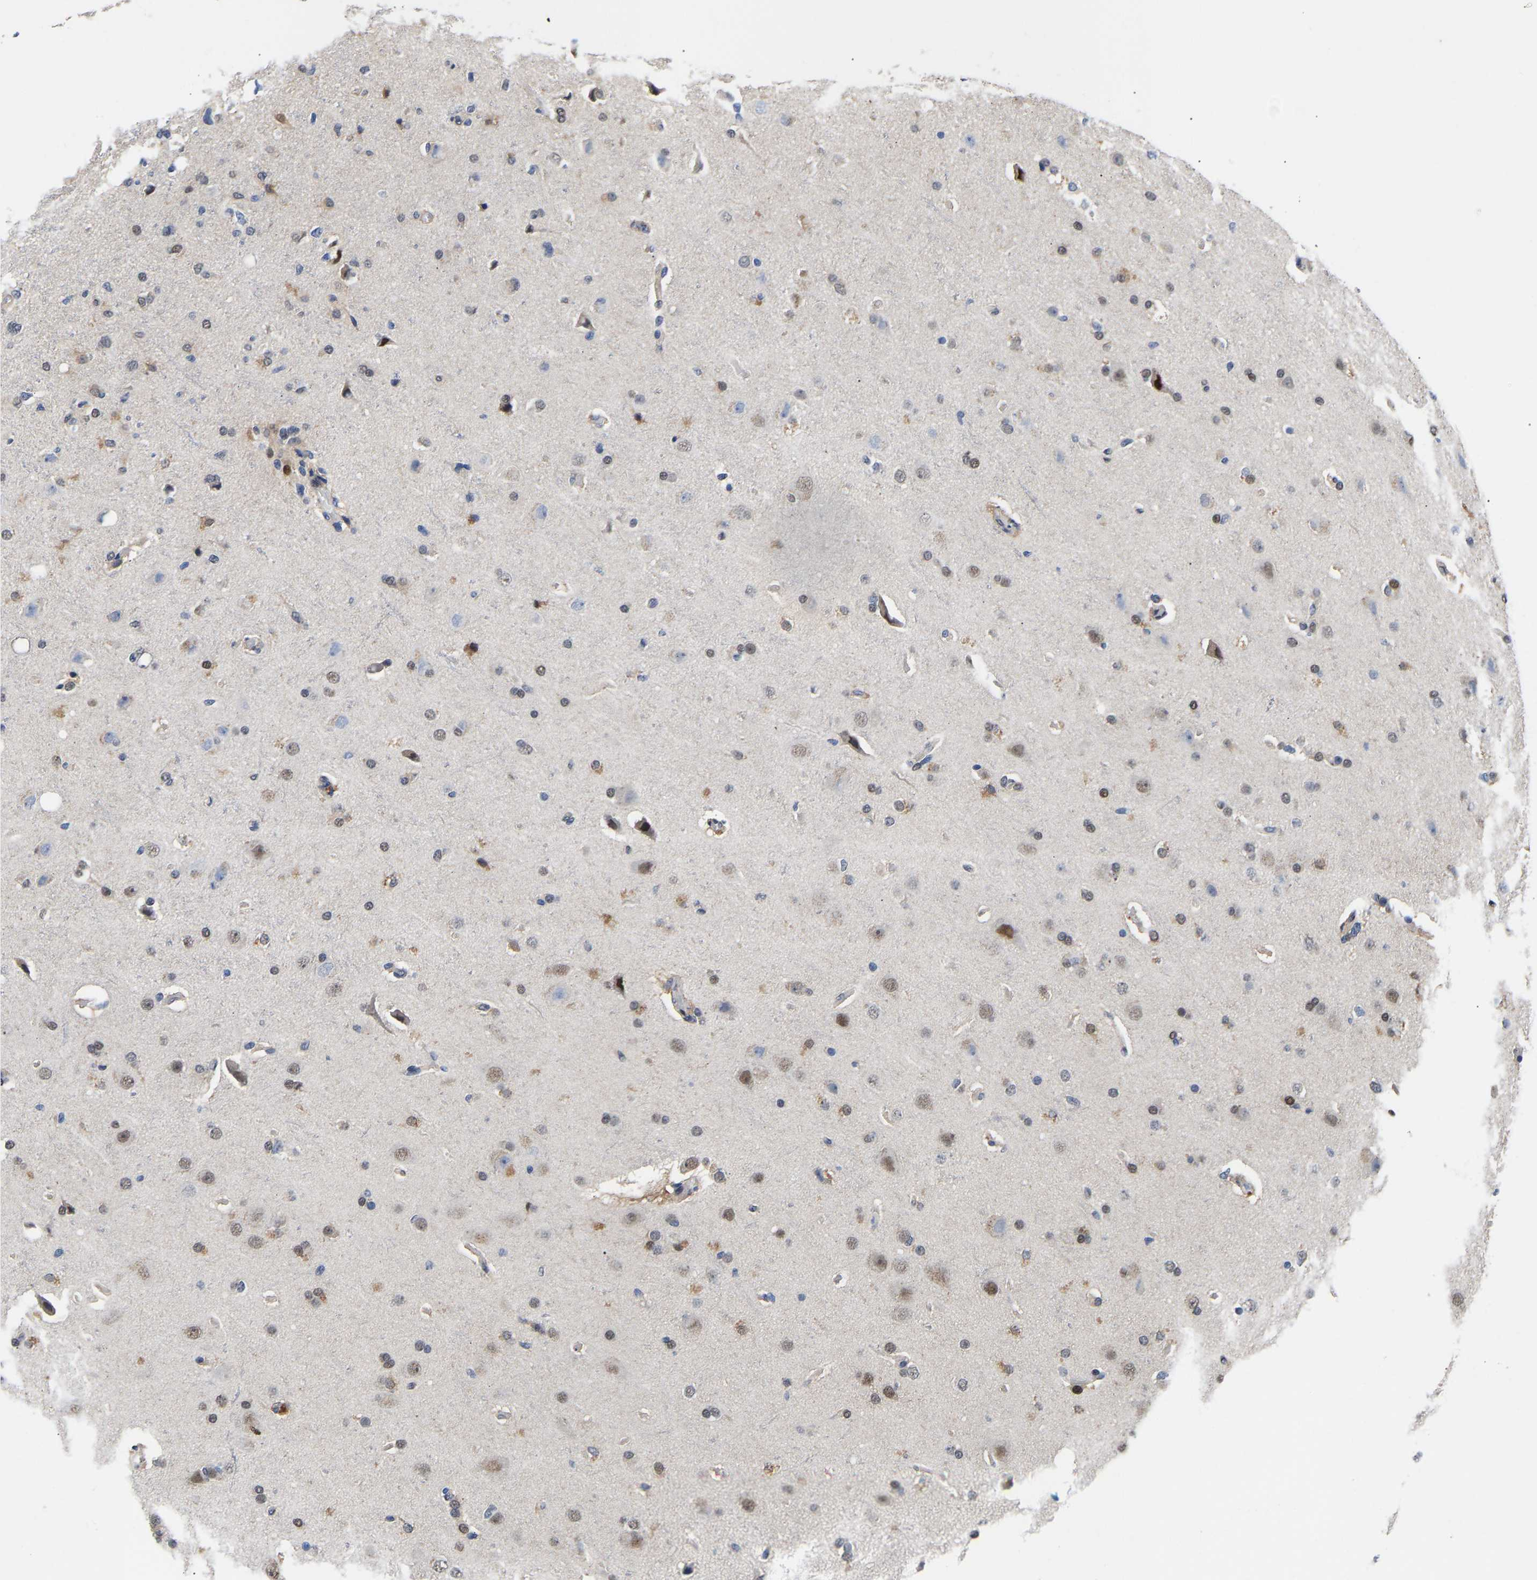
{"staining": {"intensity": "strong", "quantity": "<25%", "location": "nuclear"}, "tissue": "glioma", "cell_type": "Tumor cells", "image_type": "cancer", "snomed": [{"axis": "morphology", "description": "Glioma, malignant, High grade"}, {"axis": "topography", "description": "Brain"}], "caption": "This micrograph exhibits IHC staining of human malignant glioma (high-grade), with medium strong nuclear expression in approximately <25% of tumor cells.", "gene": "PTRHD1", "patient": {"sex": "female", "age": 58}}